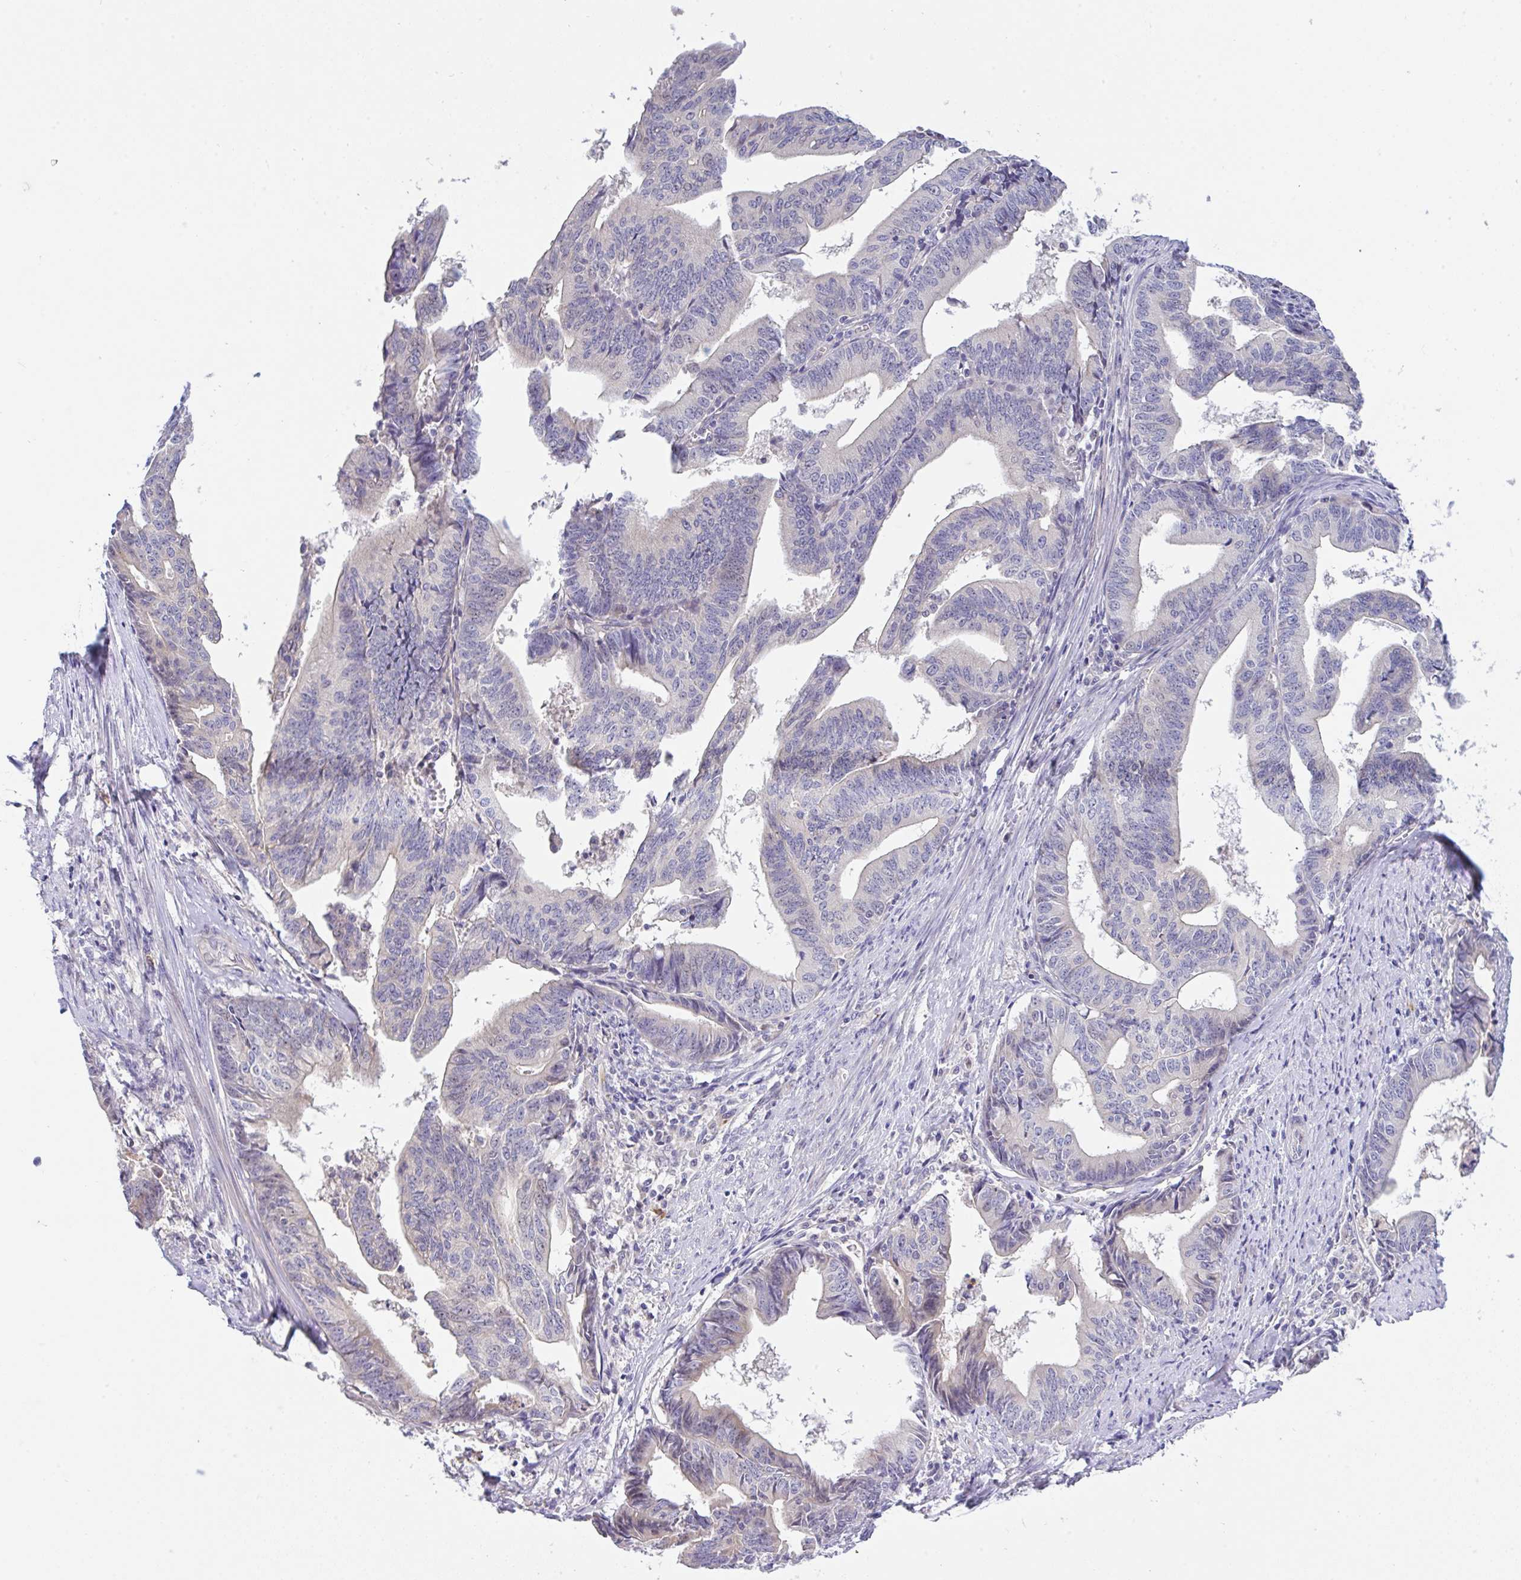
{"staining": {"intensity": "negative", "quantity": "none", "location": "none"}, "tissue": "endometrial cancer", "cell_type": "Tumor cells", "image_type": "cancer", "snomed": [{"axis": "morphology", "description": "Adenocarcinoma, NOS"}, {"axis": "topography", "description": "Endometrium"}], "caption": "Histopathology image shows no protein staining in tumor cells of endometrial adenocarcinoma tissue. (DAB IHC visualized using brightfield microscopy, high magnification).", "gene": "EPN3", "patient": {"sex": "female", "age": 65}}